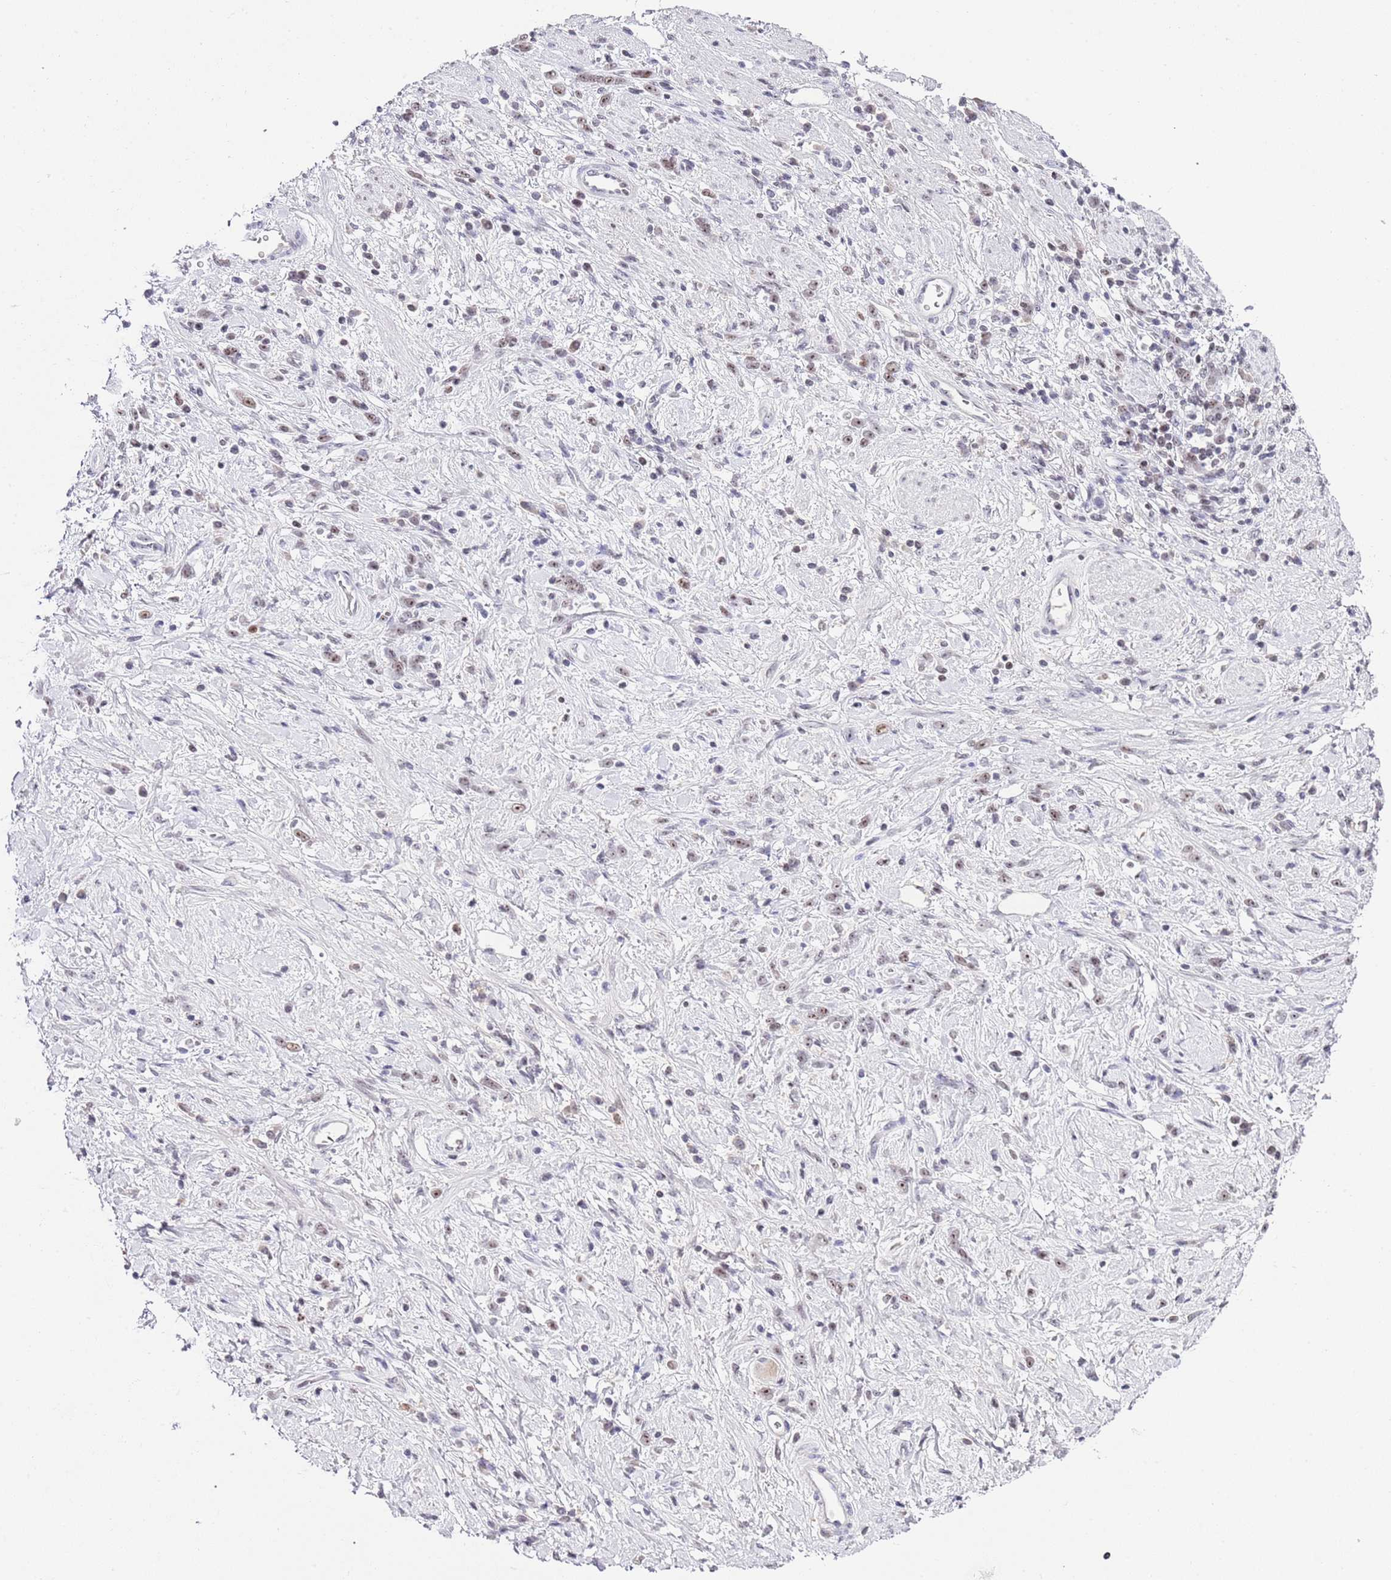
{"staining": {"intensity": "weak", "quantity": ">75%", "location": "nuclear"}, "tissue": "stomach cancer", "cell_type": "Tumor cells", "image_type": "cancer", "snomed": [{"axis": "morphology", "description": "Adenocarcinoma, NOS"}, {"axis": "topography", "description": "Stomach"}], "caption": "The photomicrograph shows immunohistochemical staining of adenocarcinoma (stomach). There is weak nuclear positivity is present in approximately >75% of tumor cells.", "gene": "NOP56", "patient": {"sex": "female", "age": 60}}